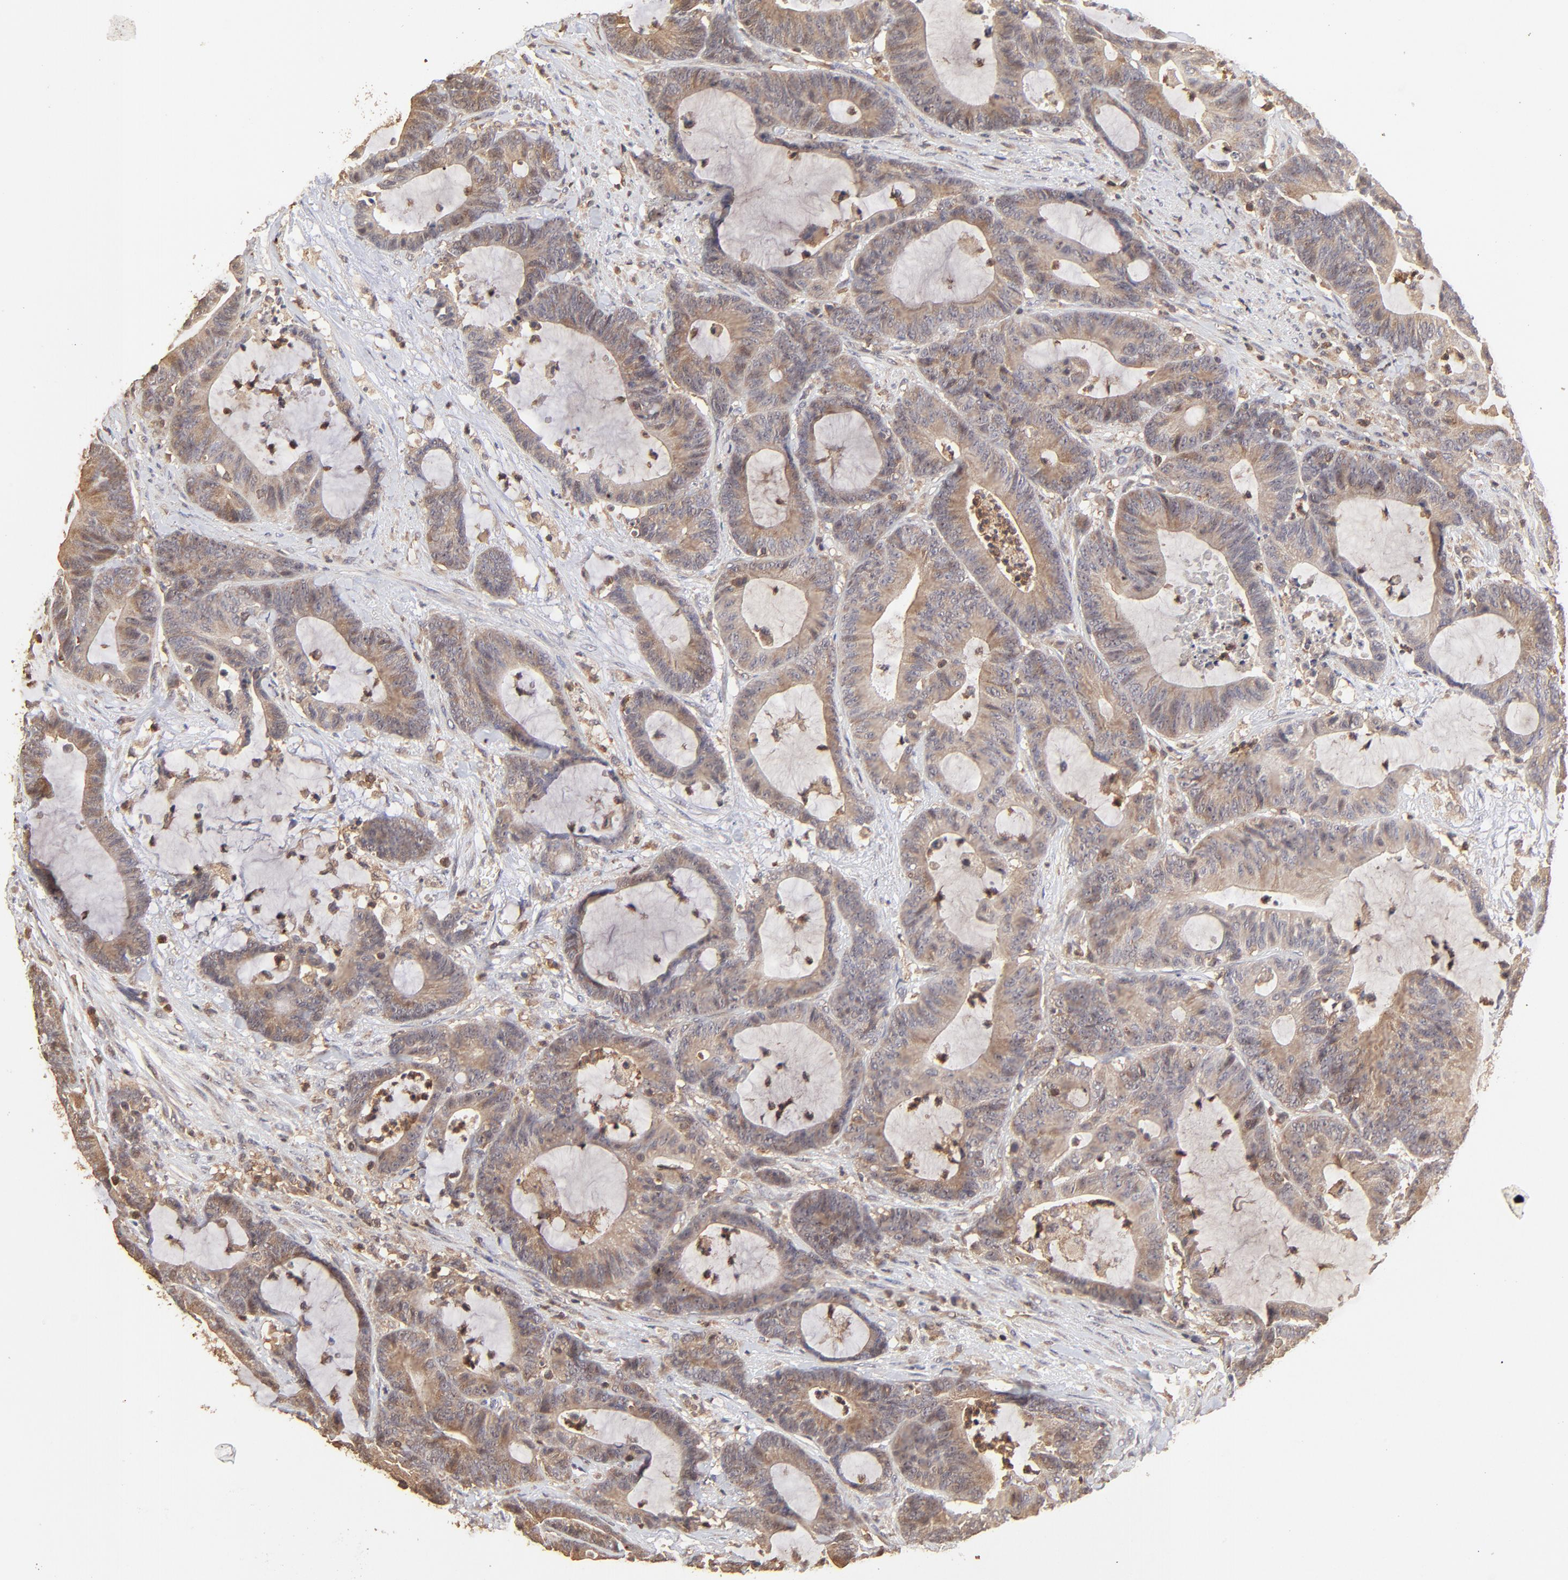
{"staining": {"intensity": "moderate", "quantity": ">75%", "location": "cytoplasmic/membranous"}, "tissue": "colorectal cancer", "cell_type": "Tumor cells", "image_type": "cancer", "snomed": [{"axis": "morphology", "description": "Adenocarcinoma, NOS"}, {"axis": "topography", "description": "Colon"}], "caption": "Immunohistochemistry image of colorectal cancer stained for a protein (brown), which displays medium levels of moderate cytoplasmic/membranous positivity in about >75% of tumor cells.", "gene": "STON2", "patient": {"sex": "female", "age": 84}}